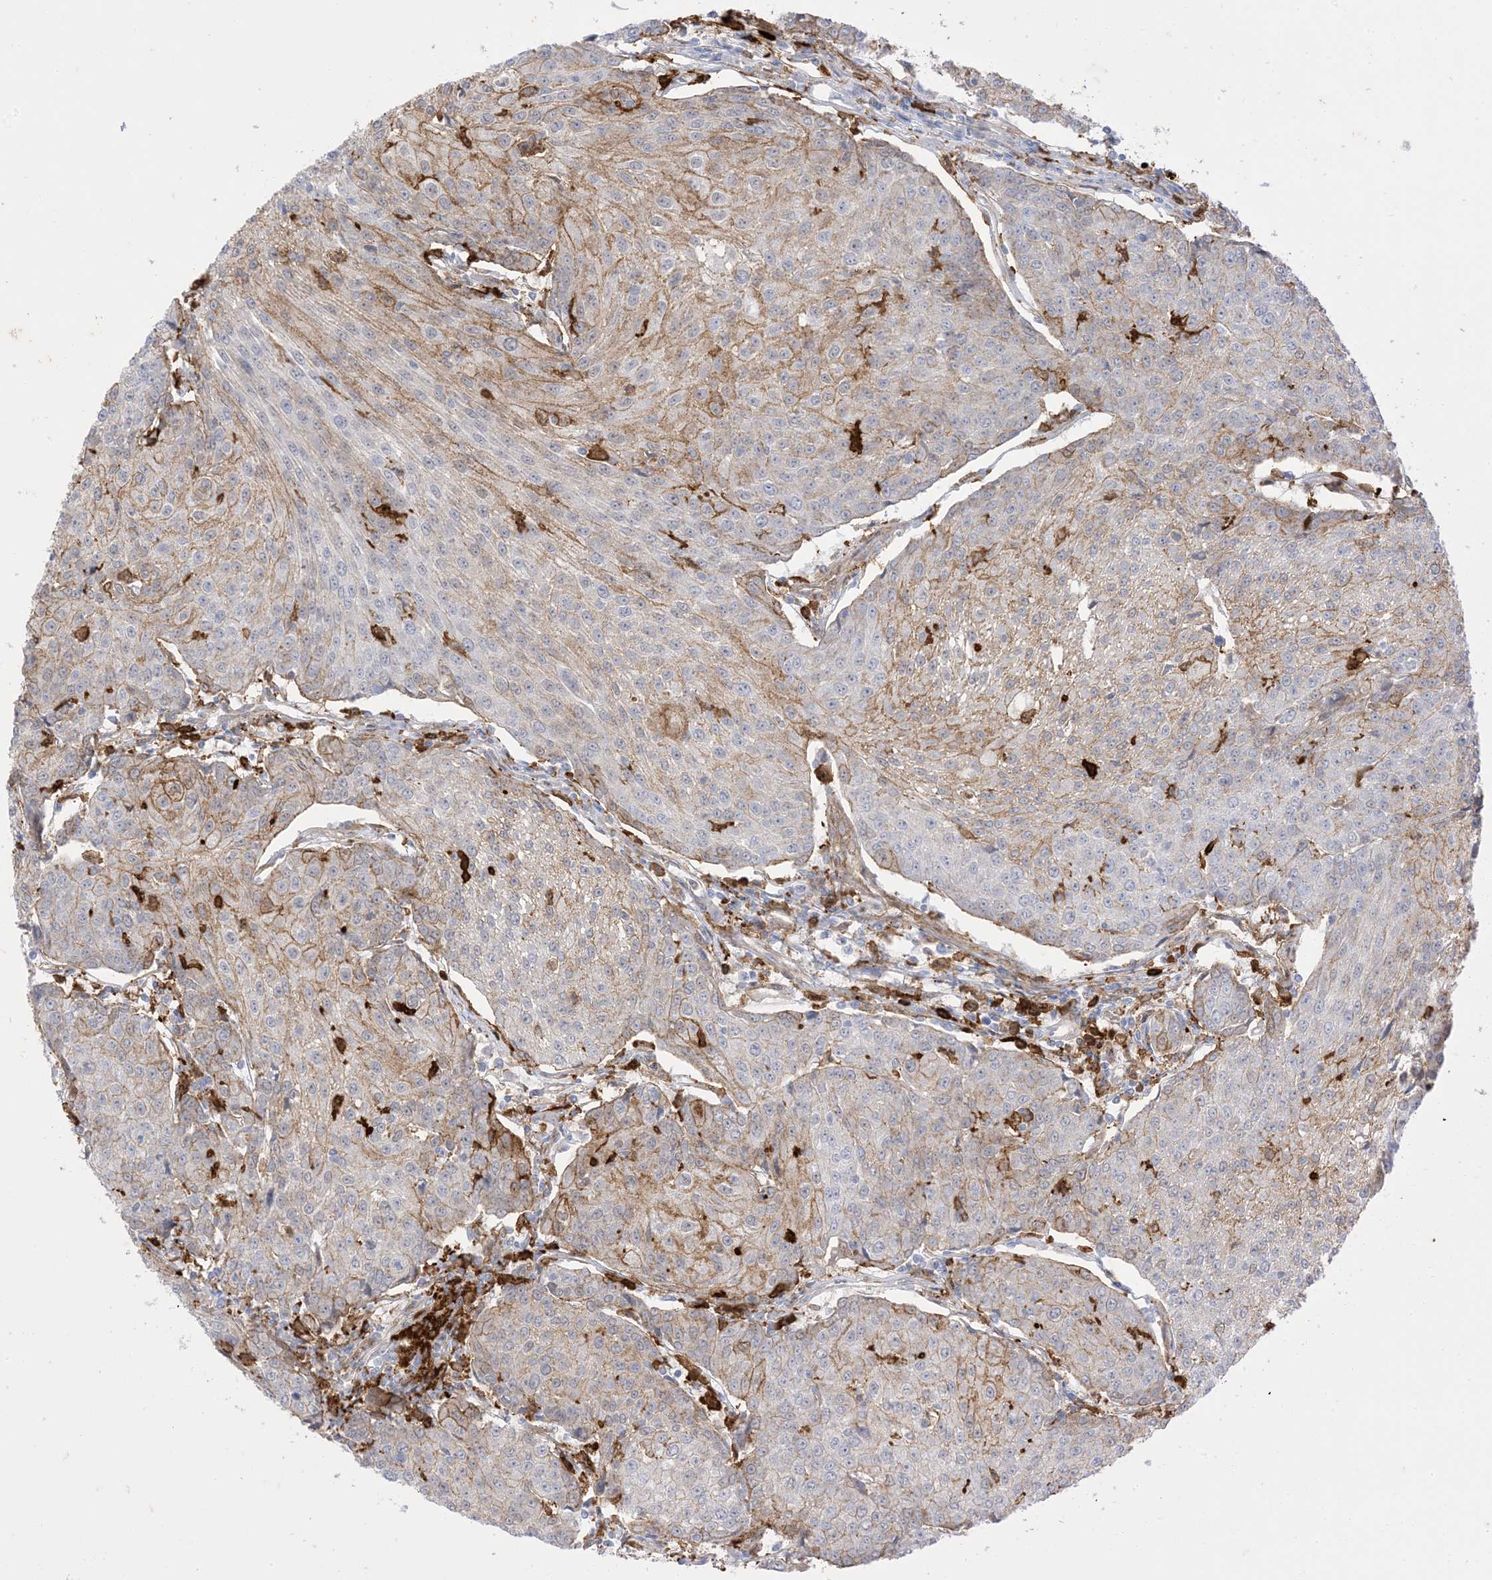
{"staining": {"intensity": "moderate", "quantity": "<25%", "location": "cytoplasmic/membranous"}, "tissue": "urothelial cancer", "cell_type": "Tumor cells", "image_type": "cancer", "snomed": [{"axis": "morphology", "description": "Urothelial carcinoma, High grade"}, {"axis": "topography", "description": "Urinary bladder"}], "caption": "Immunohistochemistry micrograph of urothelial carcinoma (high-grade) stained for a protein (brown), which displays low levels of moderate cytoplasmic/membranous expression in approximately <25% of tumor cells.", "gene": "GSN", "patient": {"sex": "female", "age": 85}}